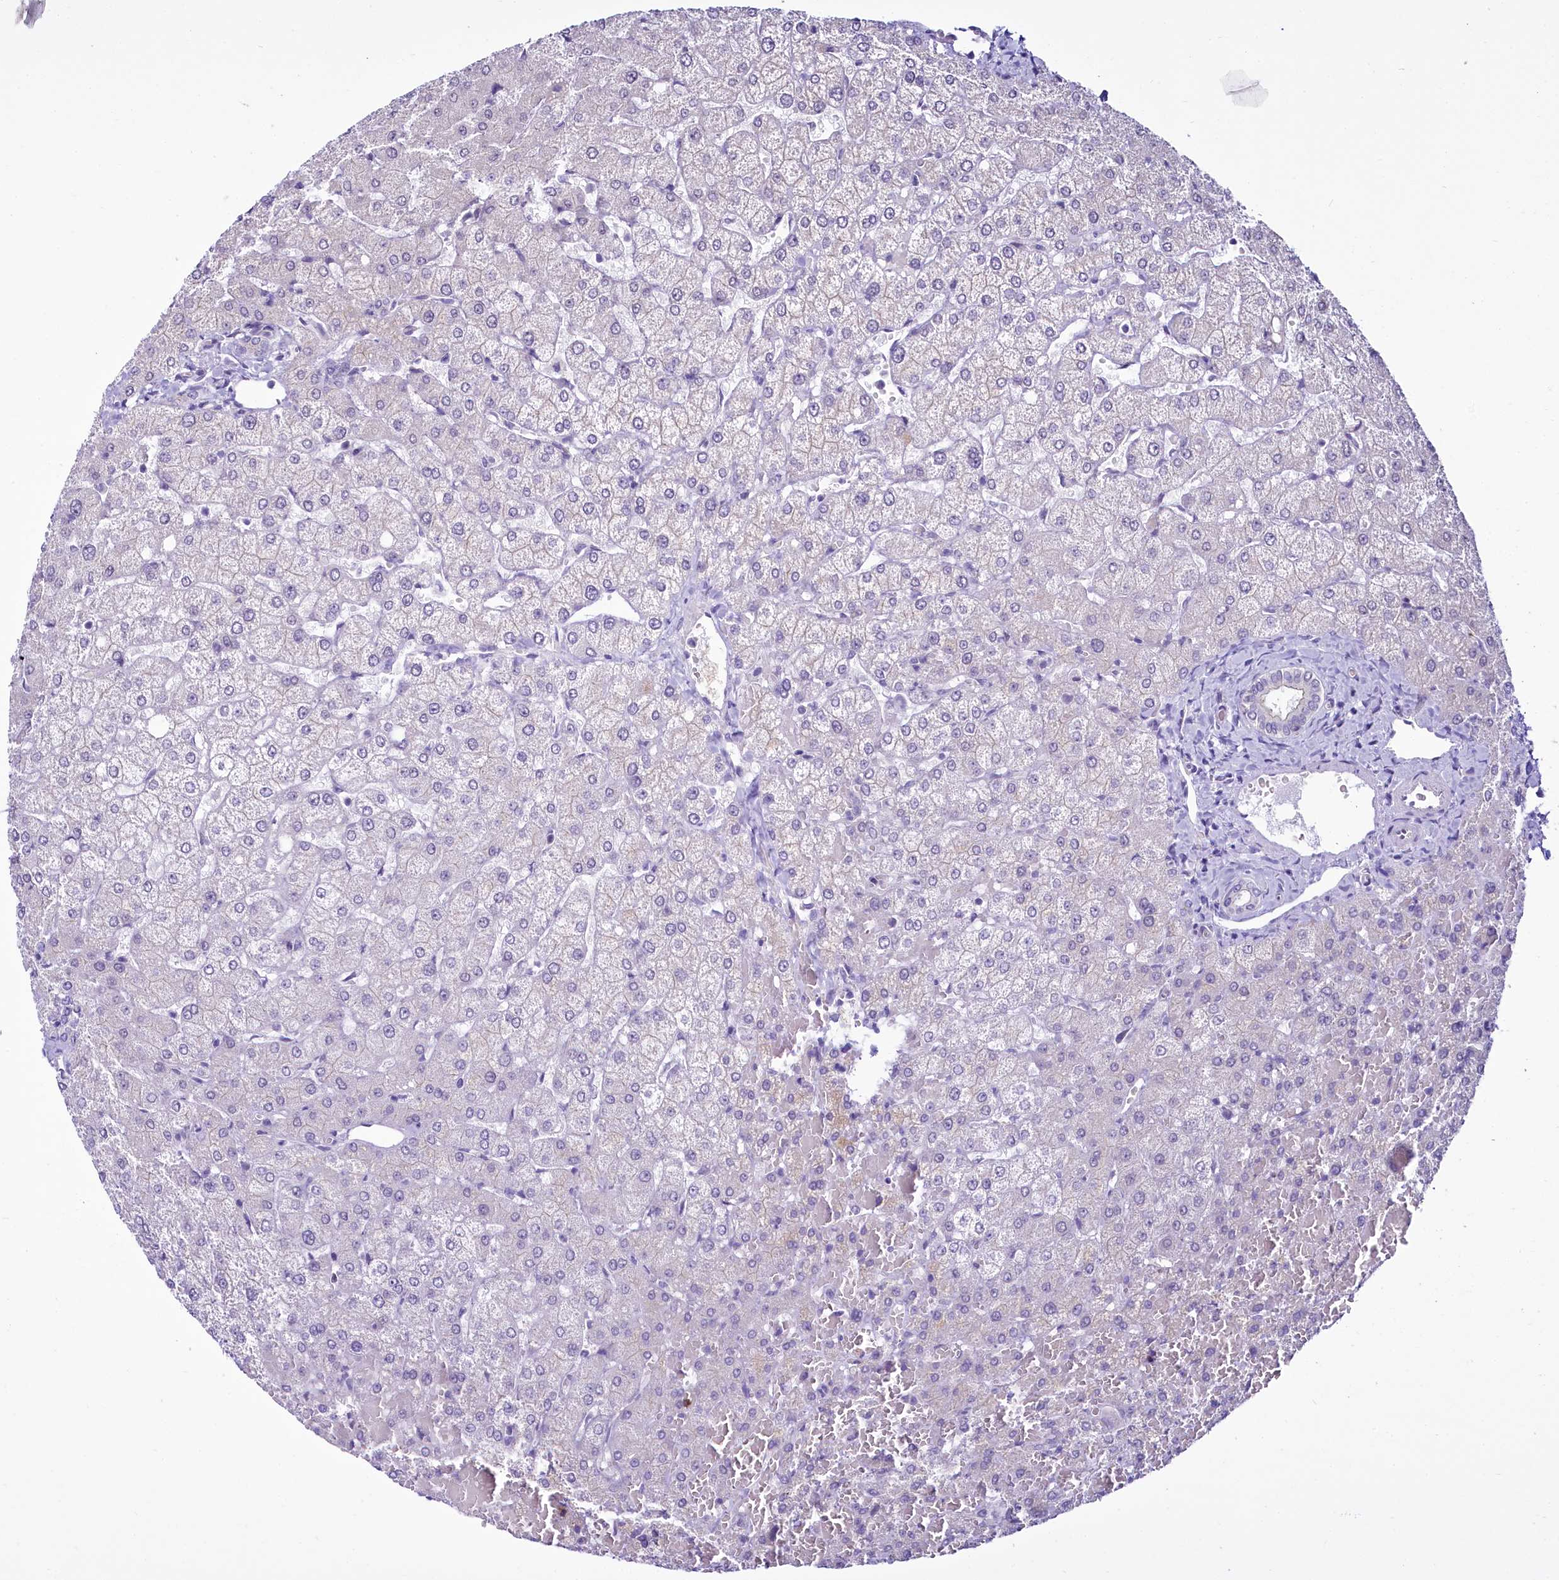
{"staining": {"intensity": "negative", "quantity": "none", "location": "none"}, "tissue": "liver", "cell_type": "Cholangiocytes", "image_type": "normal", "snomed": [{"axis": "morphology", "description": "Normal tissue, NOS"}, {"axis": "topography", "description": "Liver"}], "caption": "Cholangiocytes show no significant positivity in normal liver. (Brightfield microscopy of DAB immunohistochemistry at high magnification).", "gene": "BANK1", "patient": {"sex": "female", "age": 54}}